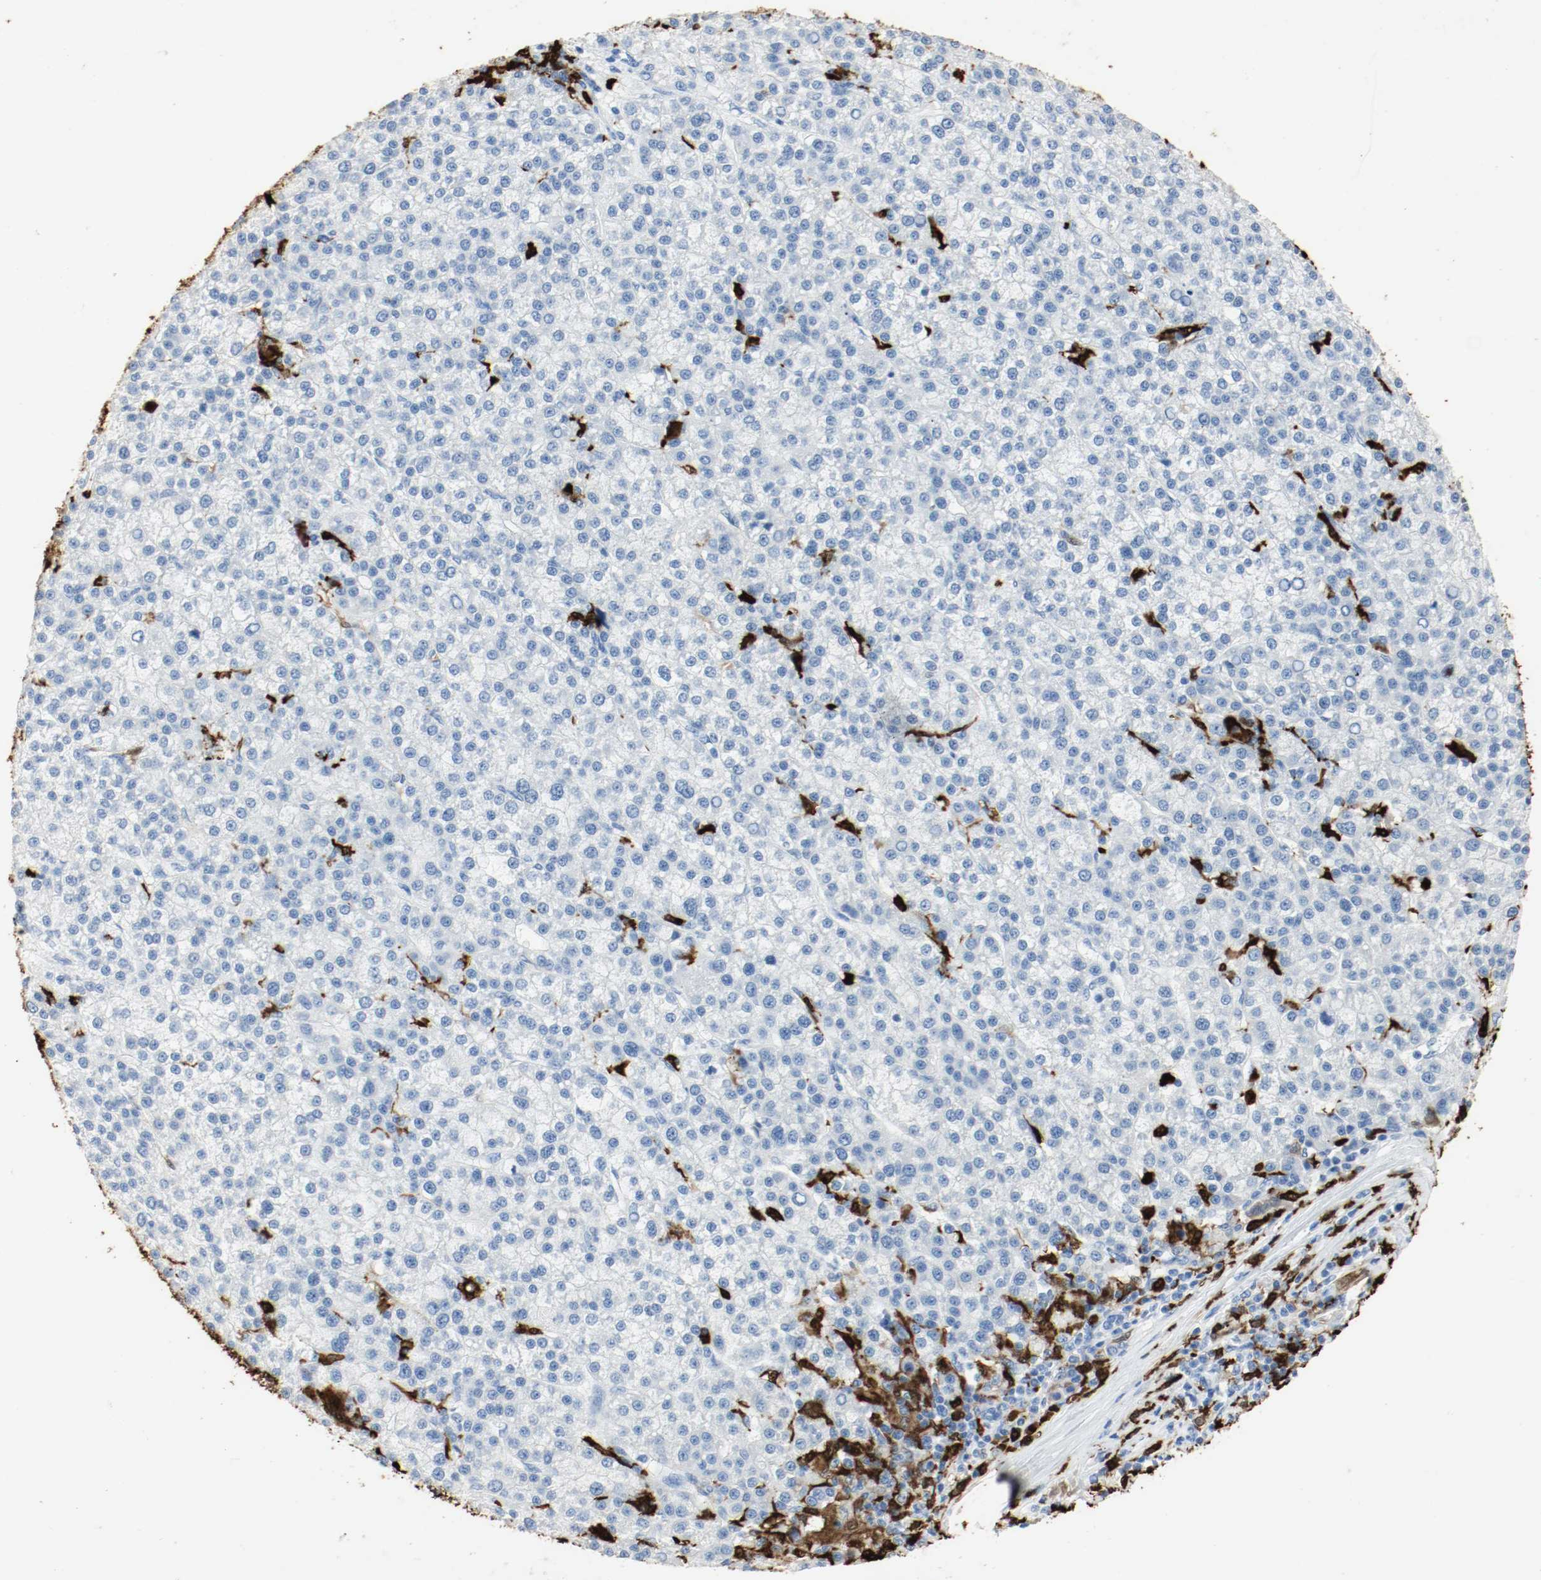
{"staining": {"intensity": "negative", "quantity": "none", "location": "none"}, "tissue": "liver cancer", "cell_type": "Tumor cells", "image_type": "cancer", "snomed": [{"axis": "morphology", "description": "Carcinoma, Hepatocellular, NOS"}, {"axis": "topography", "description": "Liver"}], "caption": "An image of human hepatocellular carcinoma (liver) is negative for staining in tumor cells.", "gene": "S100A9", "patient": {"sex": "female", "age": 58}}